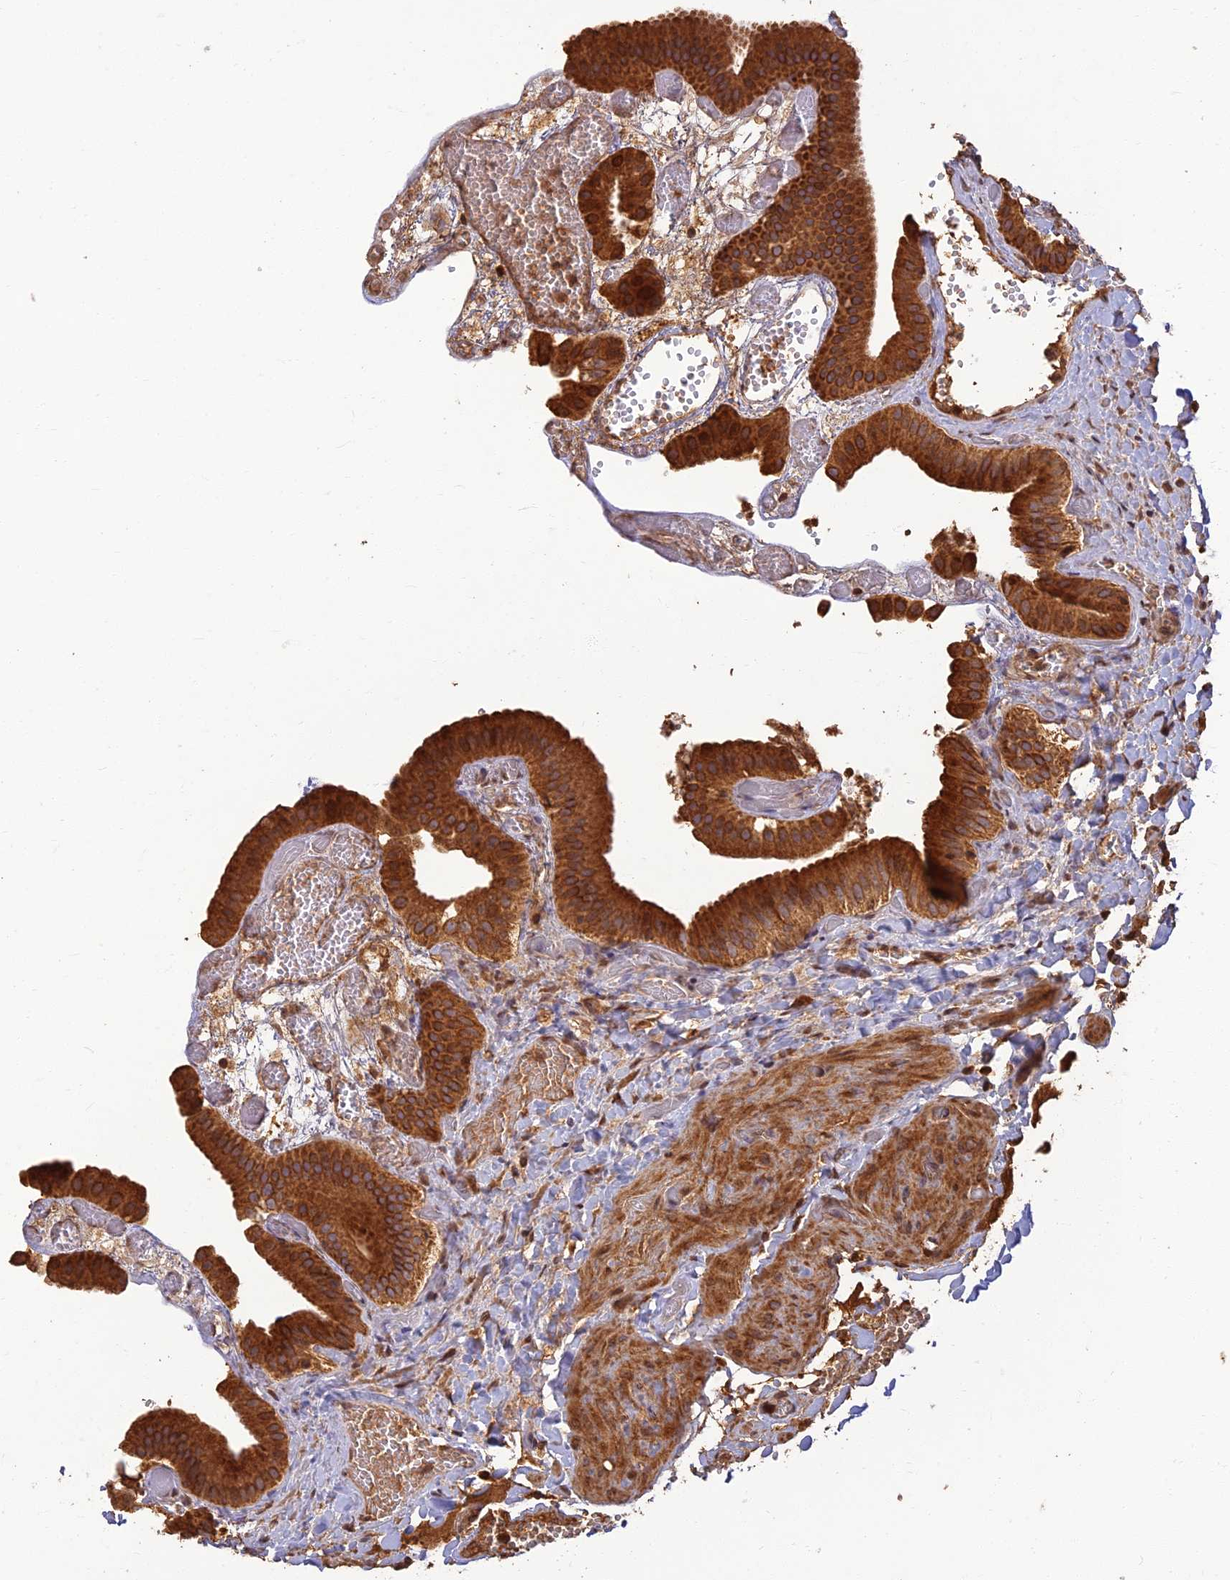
{"staining": {"intensity": "strong", "quantity": ">75%", "location": "cytoplasmic/membranous"}, "tissue": "gallbladder", "cell_type": "Glandular cells", "image_type": "normal", "snomed": [{"axis": "morphology", "description": "Normal tissue, NOS"}, {"axis": "topography", "description": "Gallbladder"}], "caption": "Immunohistochemistry photomicrograph of unremarkable human gallbladder stained for a protein (brown), which demonstrates high levels of strong cytoplasmic/membranous staining in about >75% of glandular cells.", "gene": "CORO1C", "patient": {"sex": "female", "age": 64}}